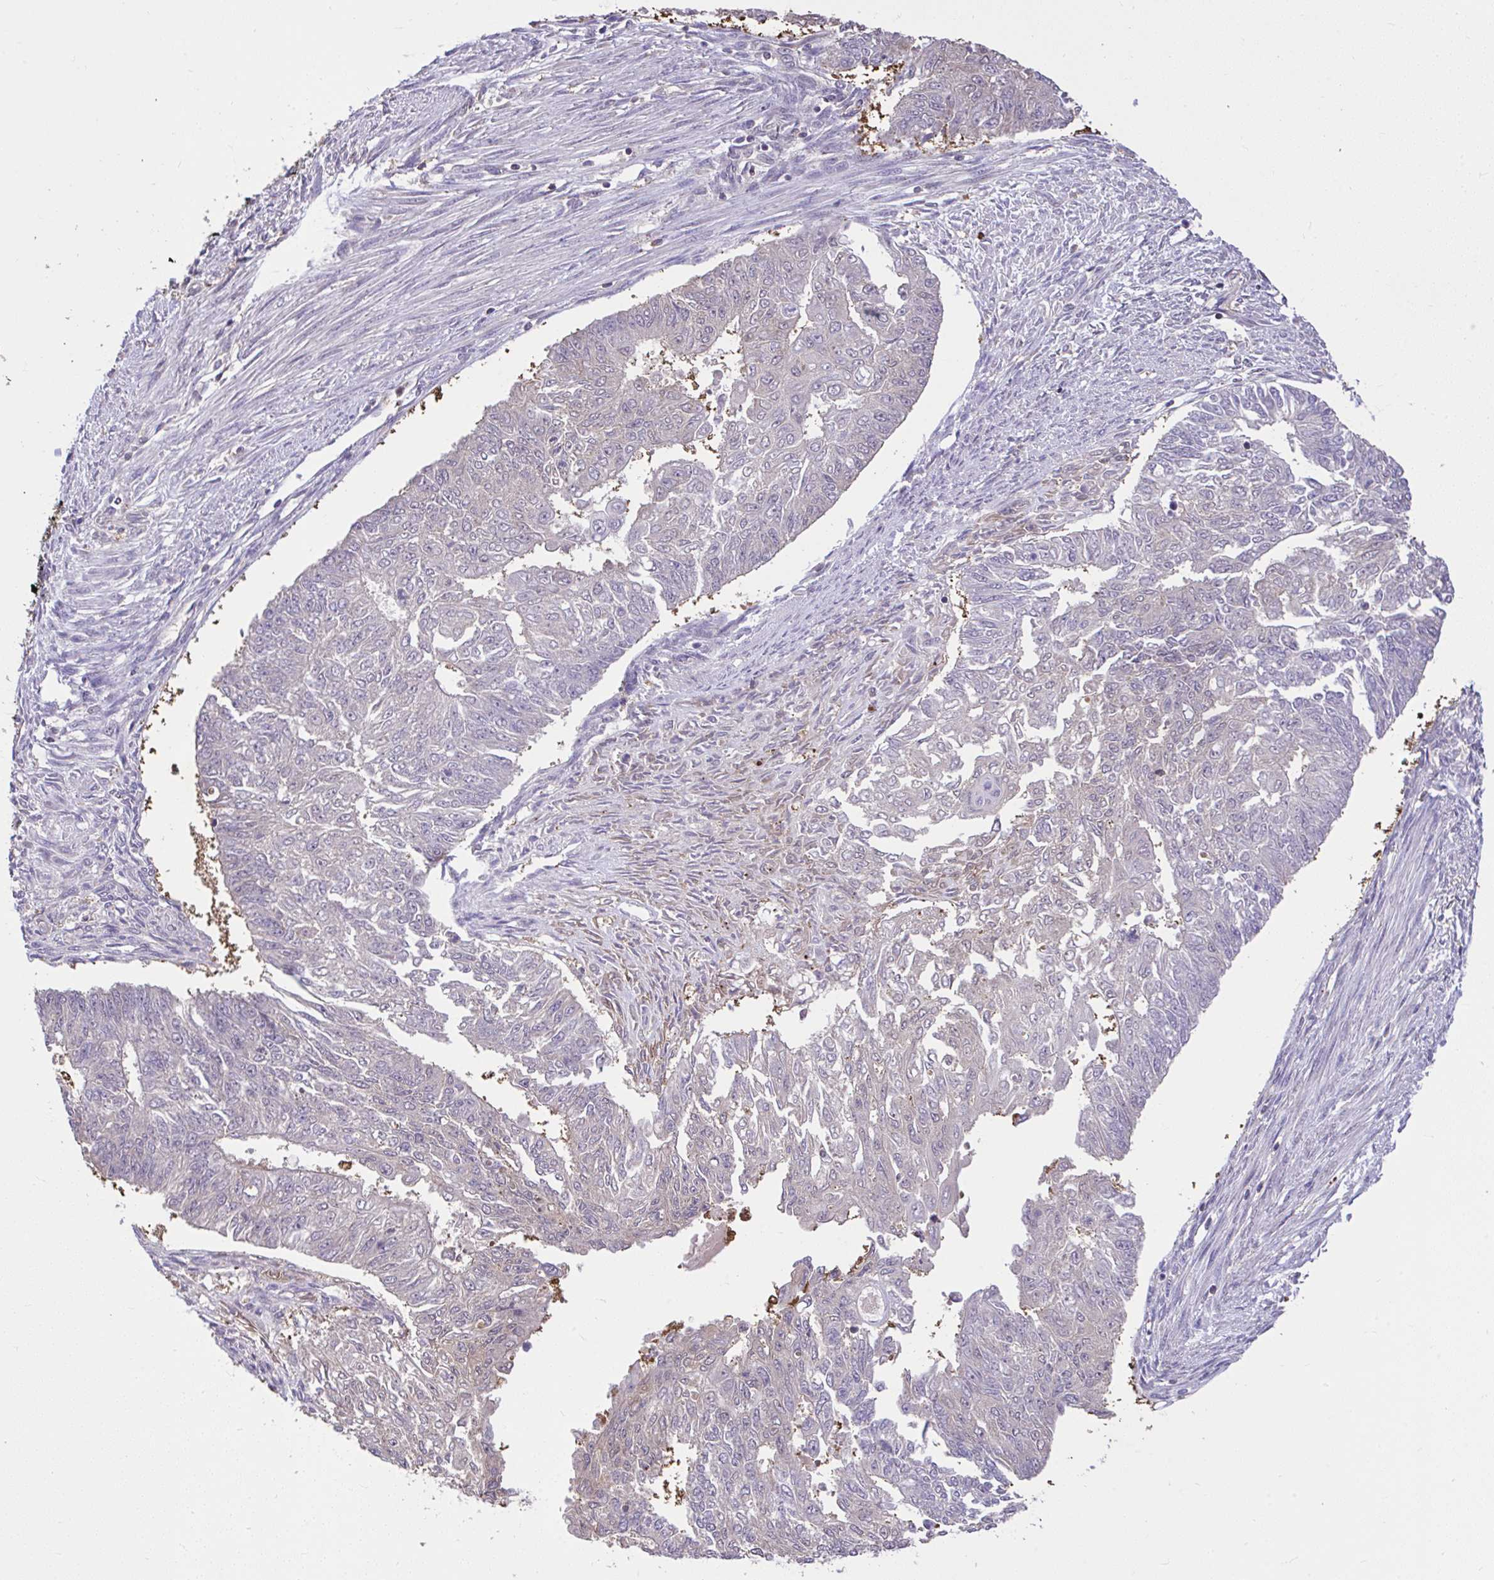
{"staining": {"intensity": "negative", "quantity": "none", "location": "none"}, "tissue": "endometrial cancer", "cell_type": "Tumor cells", "image_type": "cancer", "snomed": [{"axis": "morphology", "description": "Adenocarcinoma, NOS"}, {"axis": "topography", "description": "Endometrium"}], "caption": "Immunohistochemical staining of endometrial adenocarcinoma demonstrates no significant positivity in tumor cells.", "gene": "GLIS3", "patient": {"sex": "female", "age": 32}}